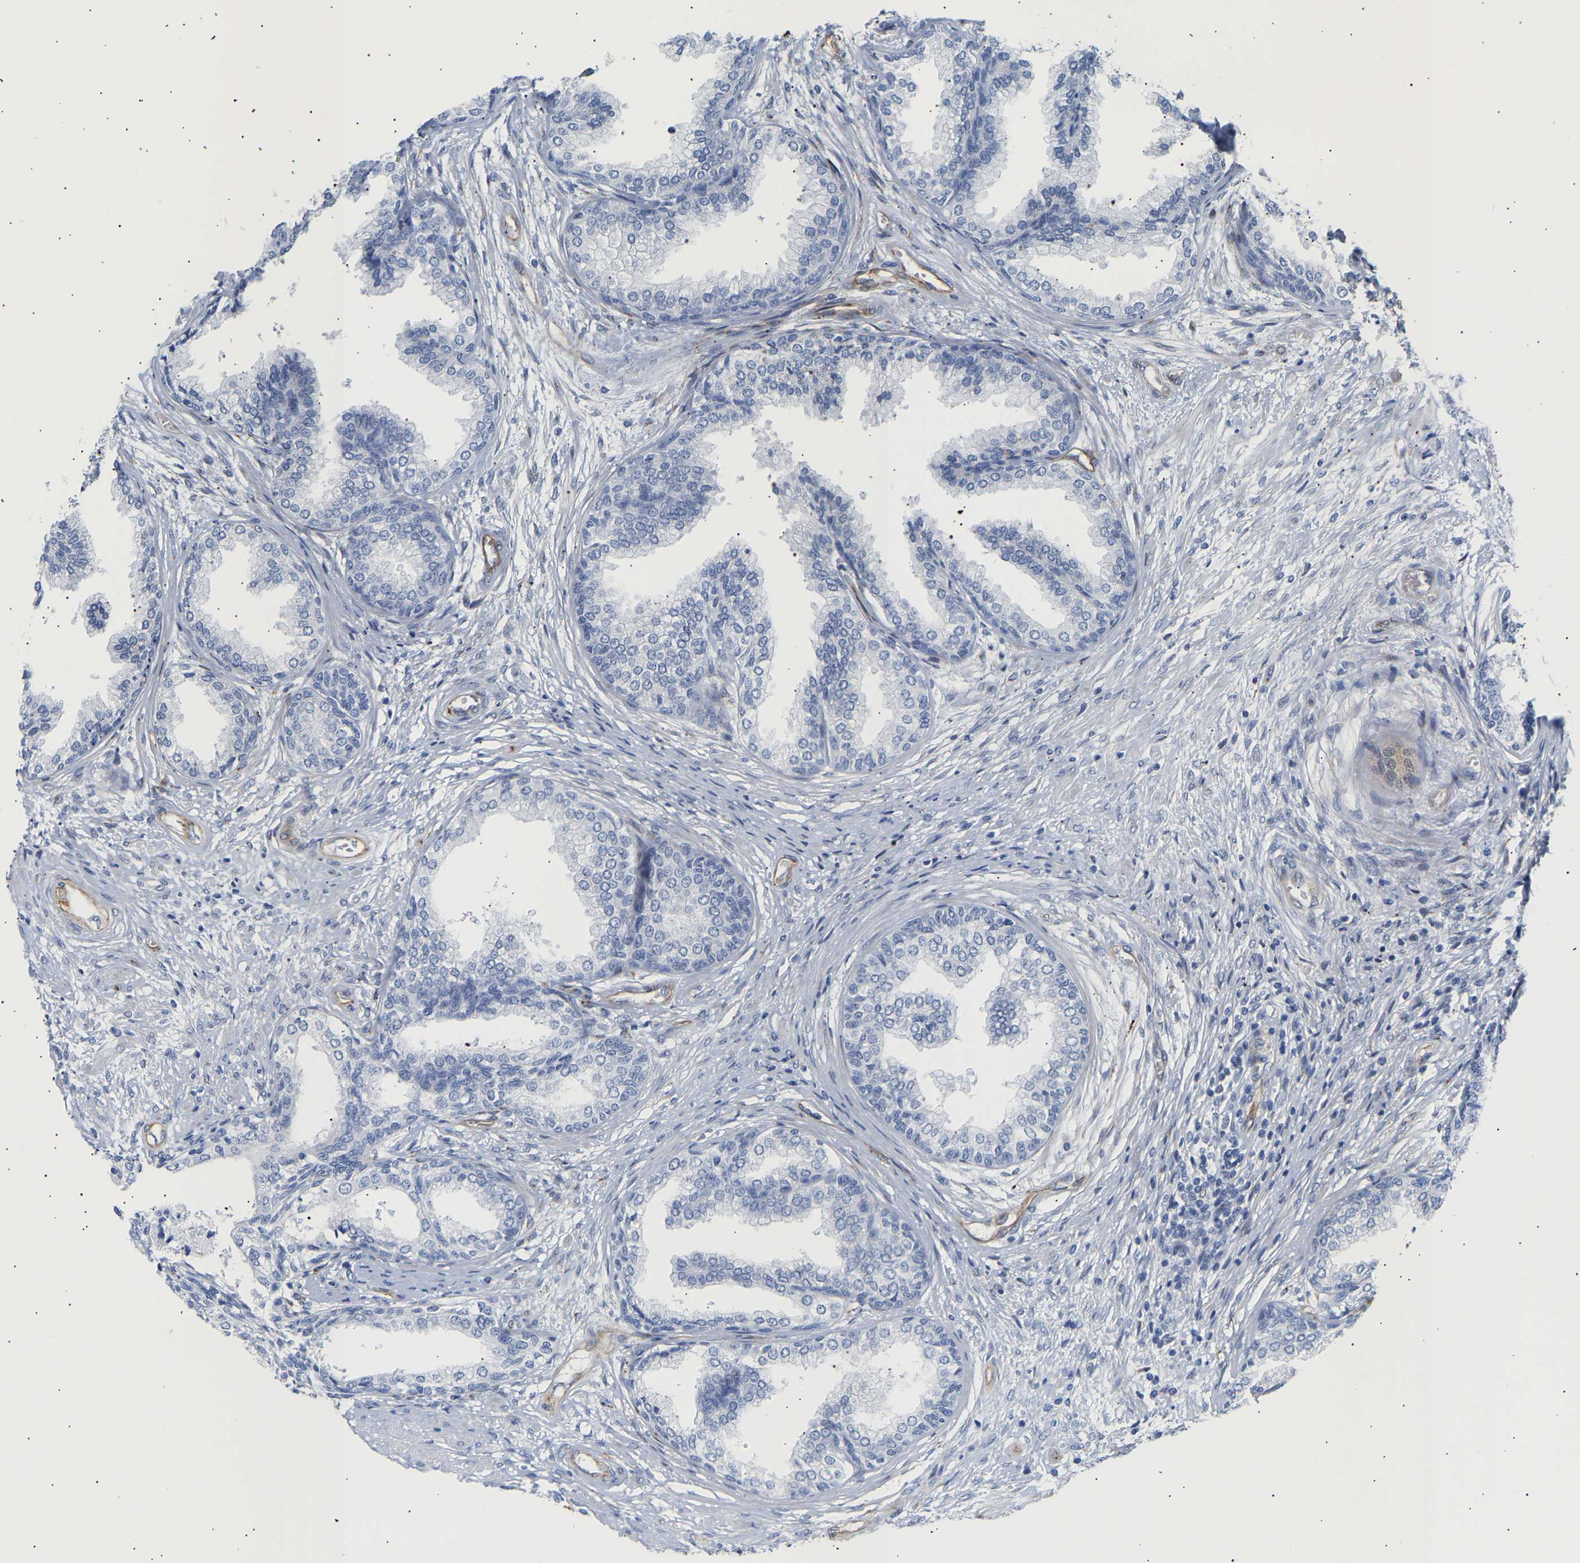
{"staining": {"intensity": "negative", "quantity": "none", "location": "none"}, "tissue": "prostate", "cell_type": "Glandular cells", "image_type": "normal", "snomed": [{"axis": "morphology", "description": "Normal tissue, NOS"}, {"axis": "topography", "description": "Prostate"}], "caption": "Image shows no significant protein expression in glandular cells of normal prostate.", "gene": "IGFBP7", "patient": {"sex": "male", "age": 76}}